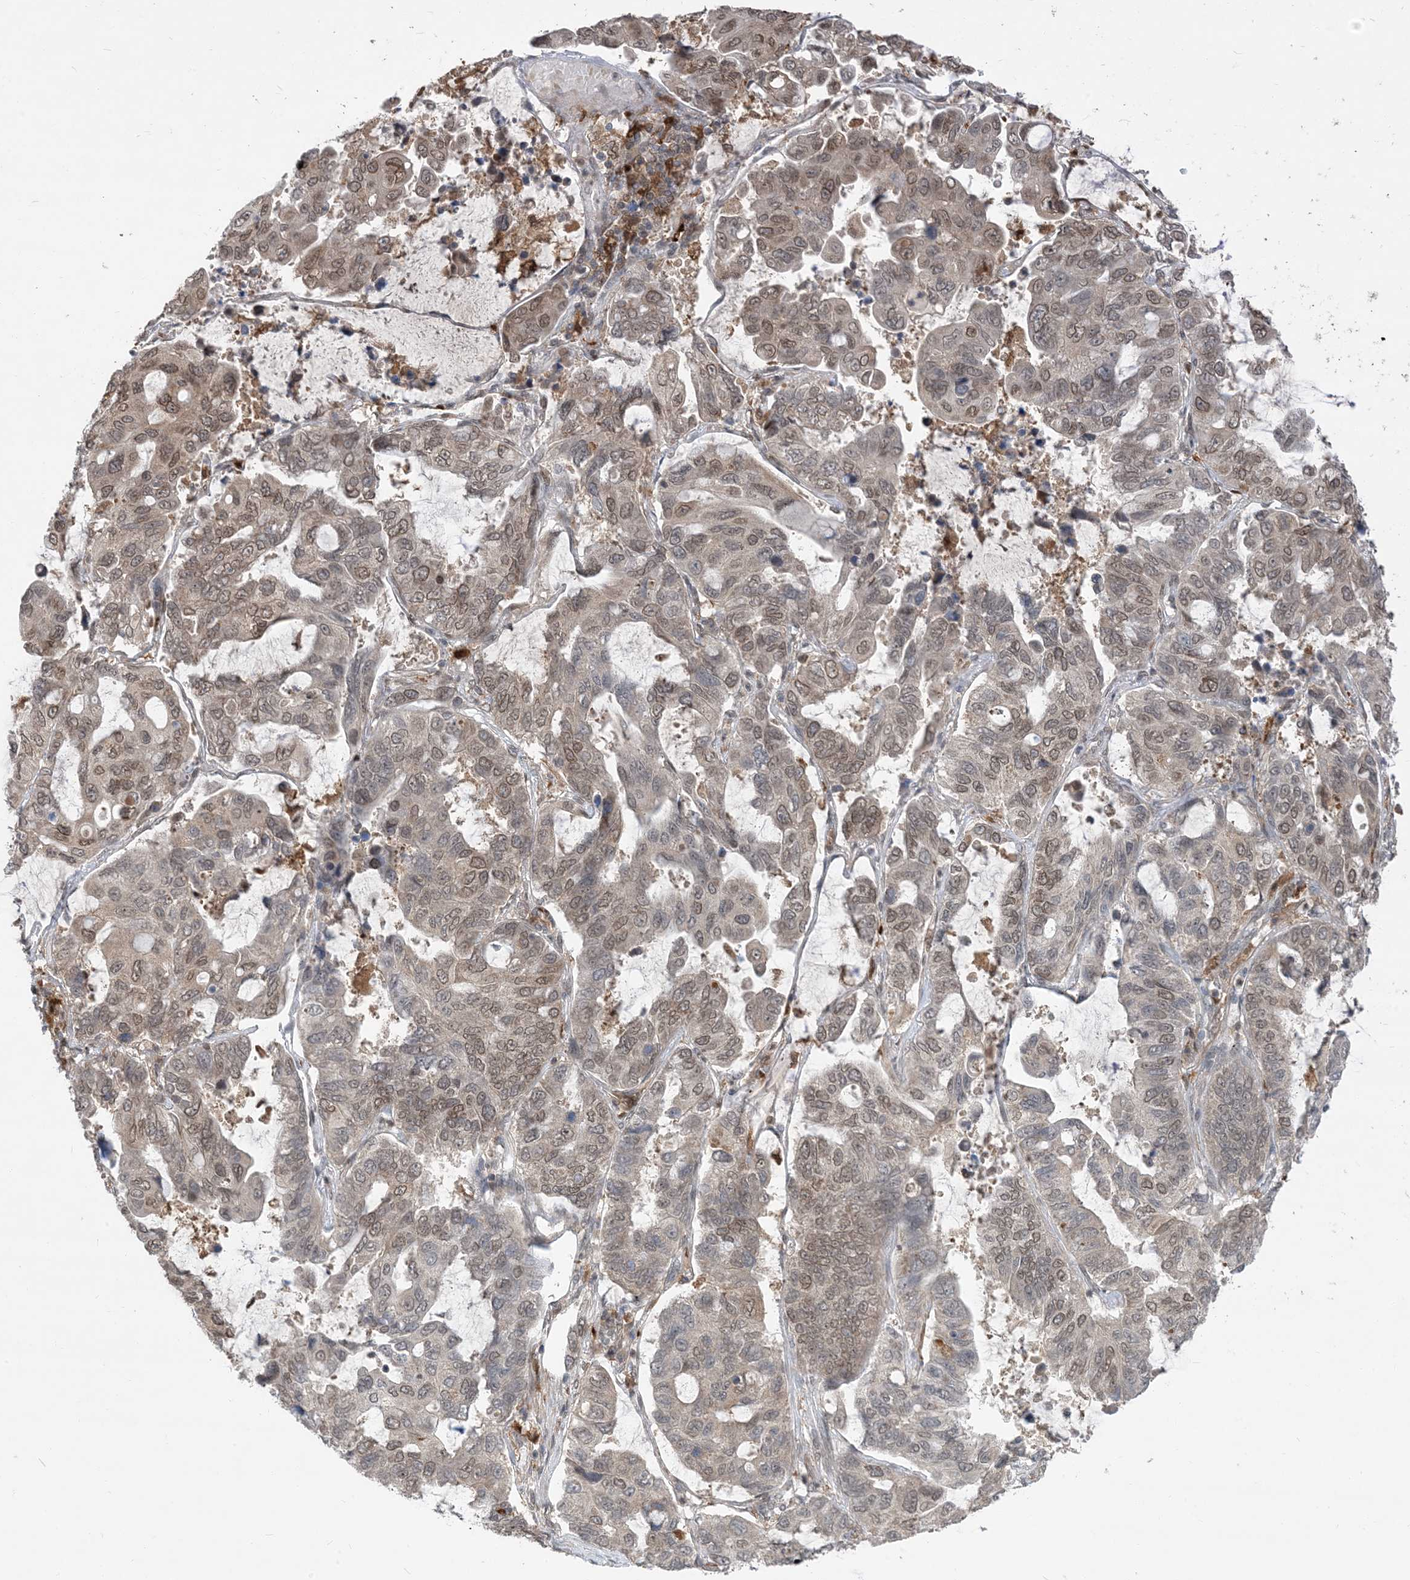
{"staining": {"intensity": "weak", "quantity": ">75%", "location": "cytoplasmic/membranous,nuclear"}, "tissue": "lung cancer", "cell_type": "Tumor cells", "image_type": "cancer", "snomed": [{"axis": "morphology", "description": "Adenocarcinoma, NOS"}, {"axis": "topography", "description": "Lung"}], "caption": "Tumor cells reveal weak cytoplasmic/membranous and nuclear positivity in about >75% of cells in lung cancer (adenocarcinoma). (Brightfield microscopy of DAB IHC at high magnification).", "gene": "NAGK", "patient": {"sex": "male", "age": 64}}